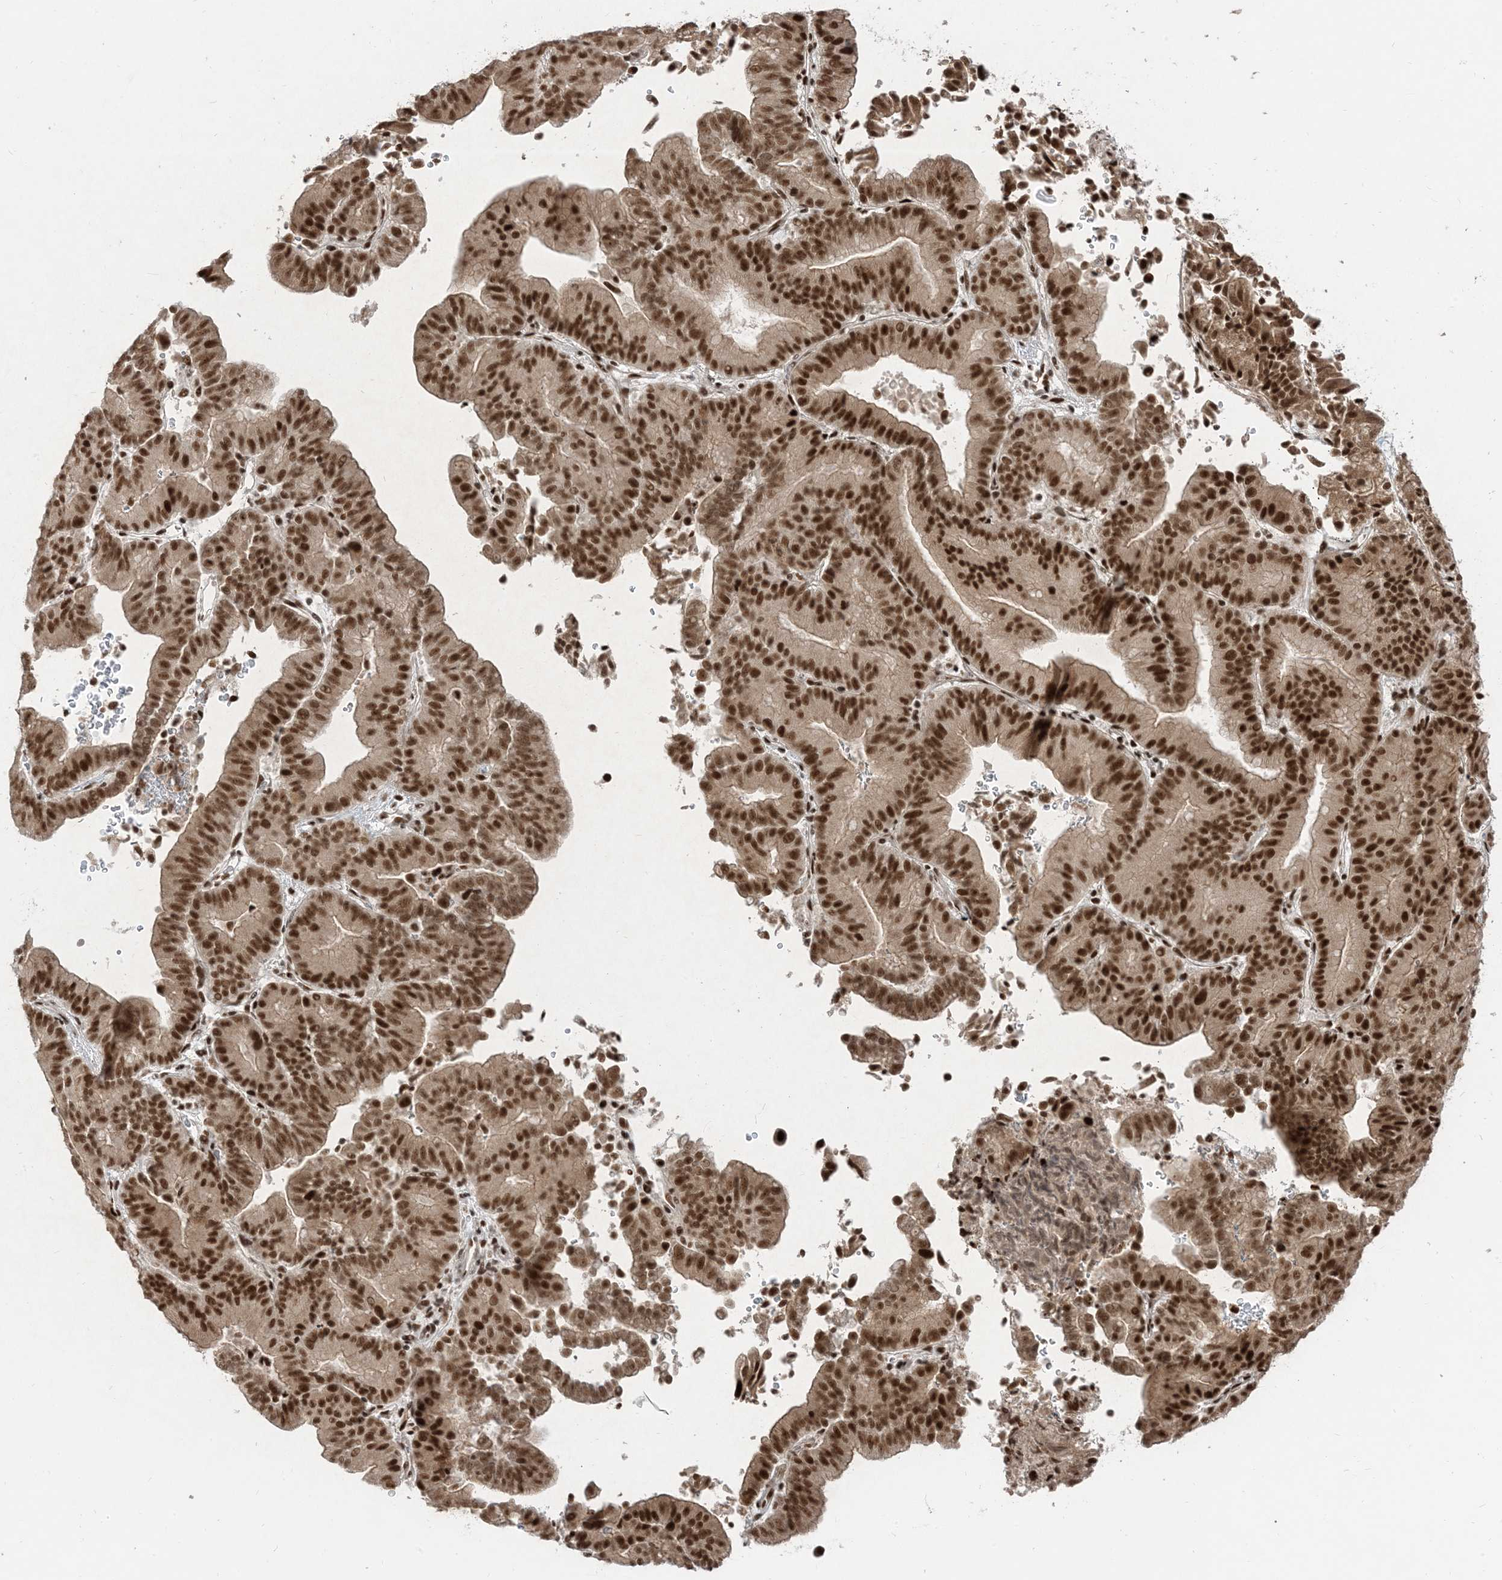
{"staining": {"intensity": "strong", "quantity": ">75%", "location": "nuclear"}, "tissue": "liver cancer", "cell_type": "Tumor cells", "image_type": "cancer", "snomed": [{"axis": "morphology", "description": "Cholangiocarcinoma"}, {"axis": "topography", "description": "Liver"}], "caption": "Tumor cells reveal high levels of strong nuclear expression in about >75% of cells in human liver cancer.", "gene": "ARGLU1", "patient": {"sex": "female", "age": 75}}